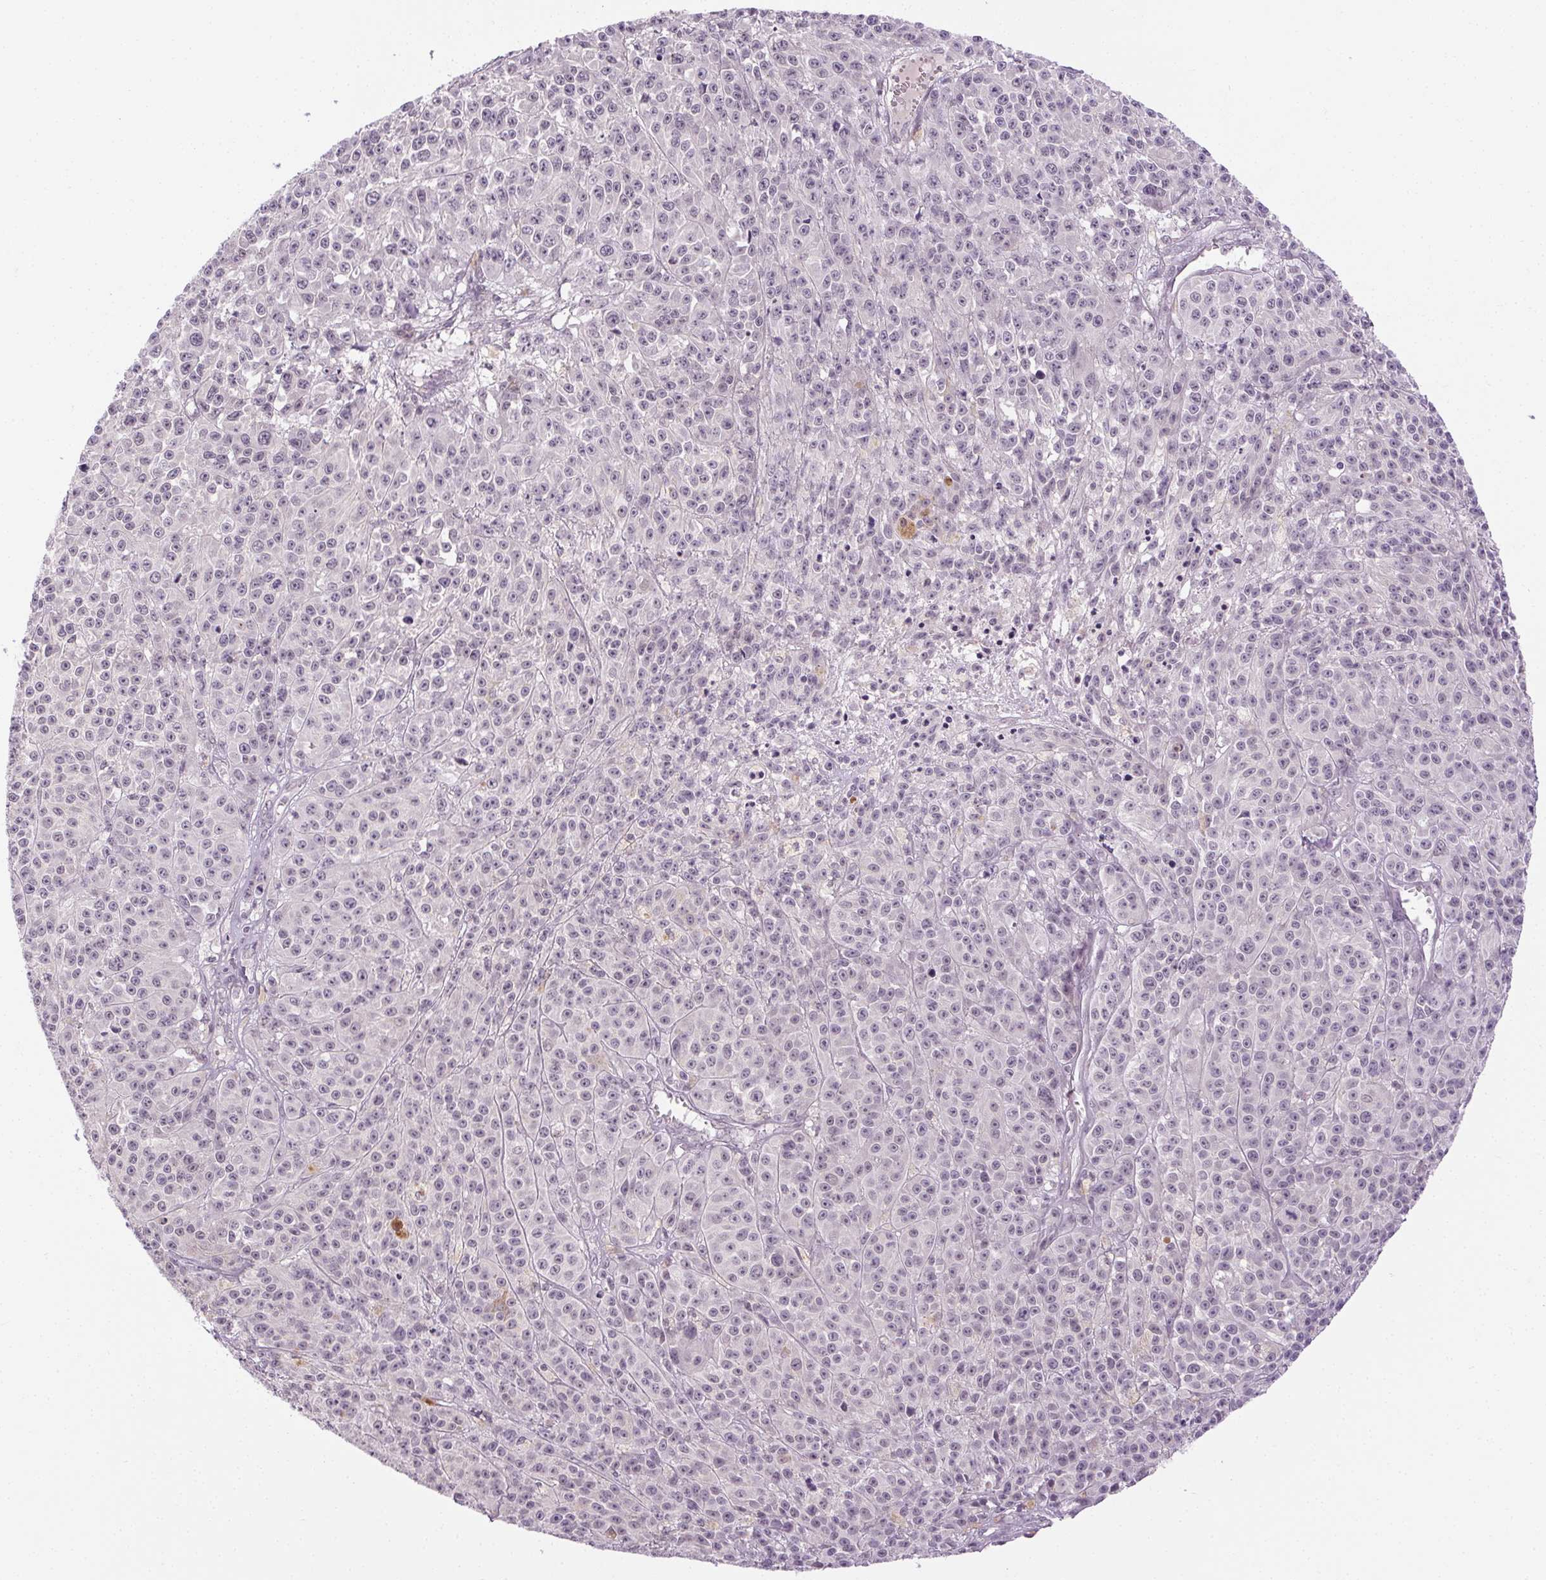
{"staining": {"intensity": "negative", "quantity": "none", "location": "none"}, "tissue": "melanoma", "cell_type": "Tumor cells", "image_type": "cancer", "snomed": [{"axis": "morphology", "description": "Malignant melanoma, NOS"}, {"axis": "topography", "description": "Skin"}], "caption": "This is an immunohistochemistry image of human malignant melanoma. There is no expression in tumor cells.", "gene": "FAM168A", "patient": {"sex": "female", "age": 58}}